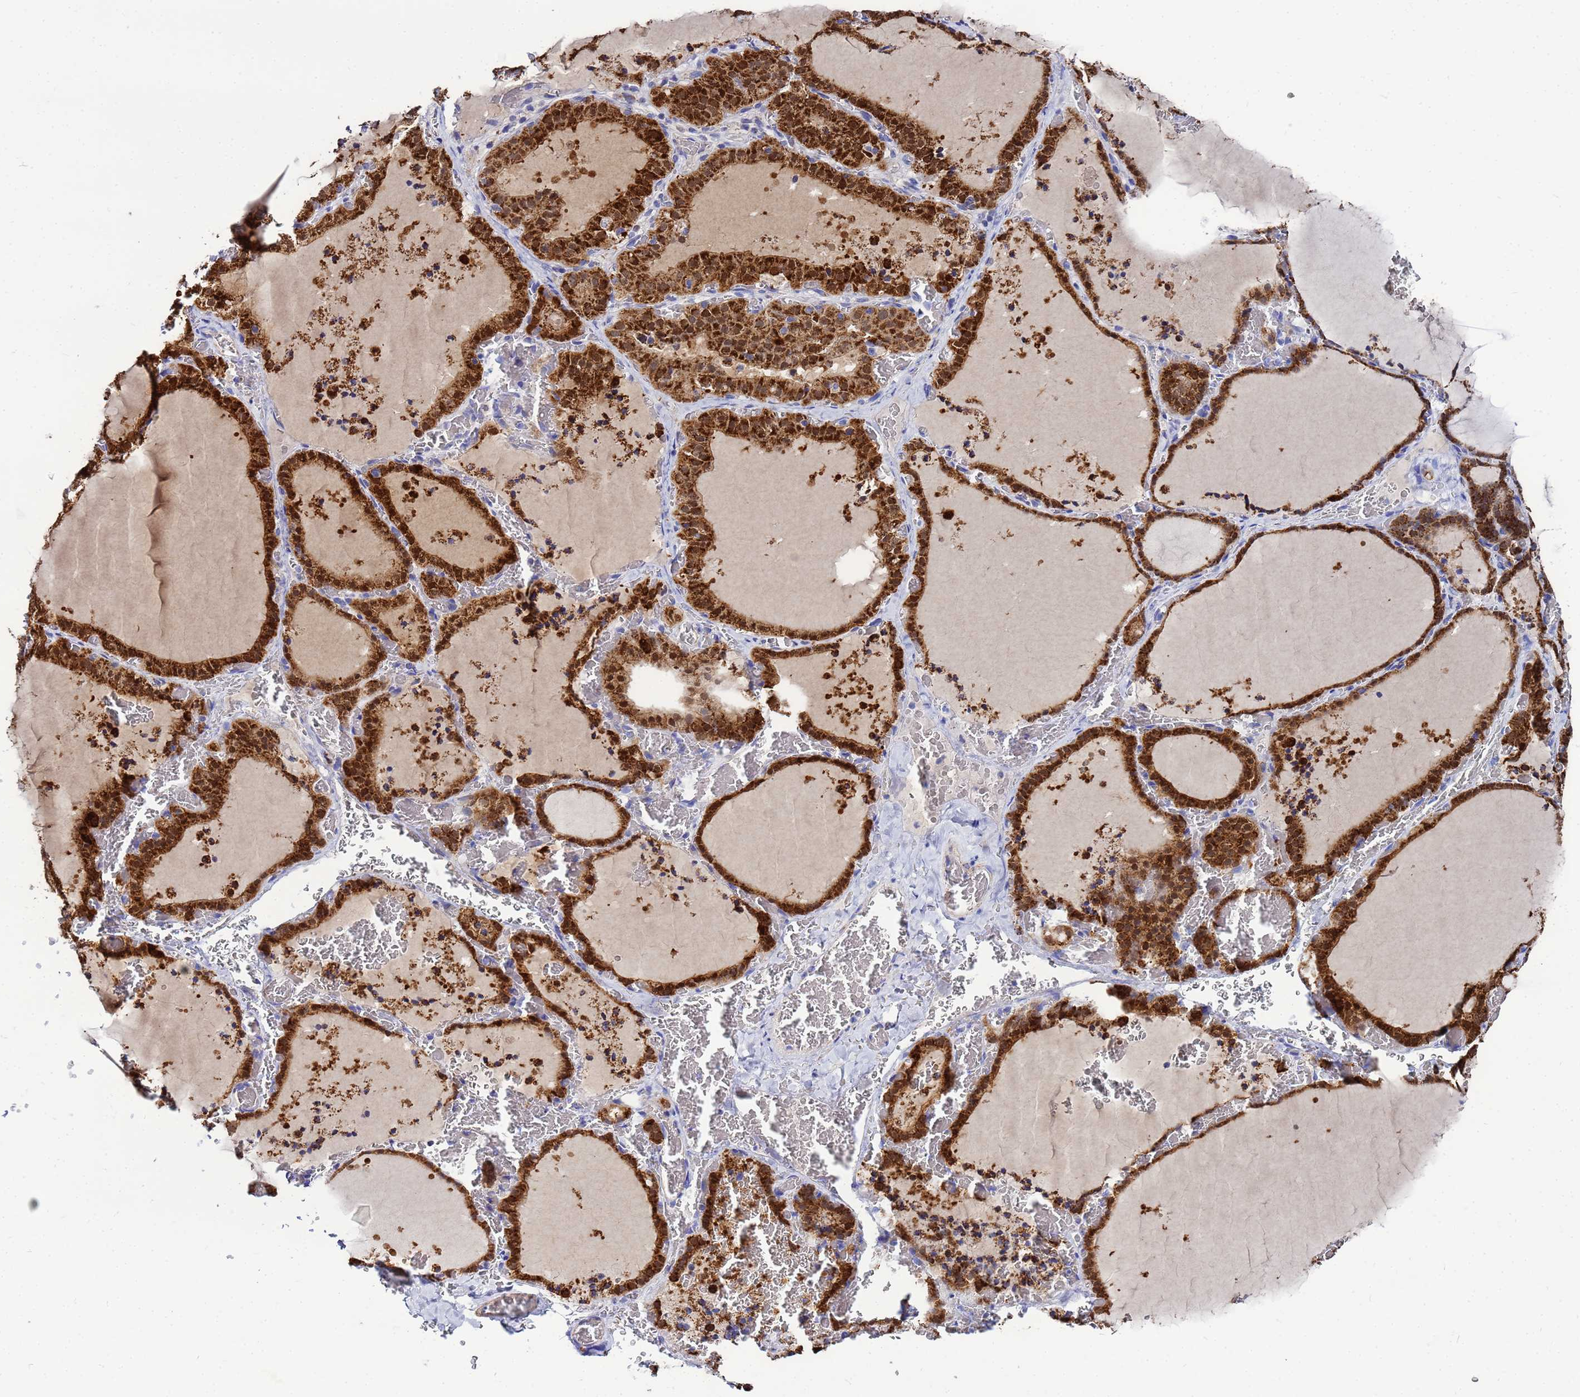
{"staining": {"intensity": "strong", "quantity": ">75%", "location": "cytoplasmic/membranous,nuclear"}, "tissue": "thyroid gland", "cell_type": "Glandular cells", "image_type": "normal", "snomed": [{"axis": "morphology", "description": "Normal tissue, NOS"}, {"axis": "topography", "description": "Thyroid gland"}], "caption": "Protein staining of benign thyroid gland displays strong cytoplasmic/membranous,nuclear staining in approximately >75% of glandular cells.", "gene": "FAHD2A", "patient": {"sex": "female", "age": 39}}